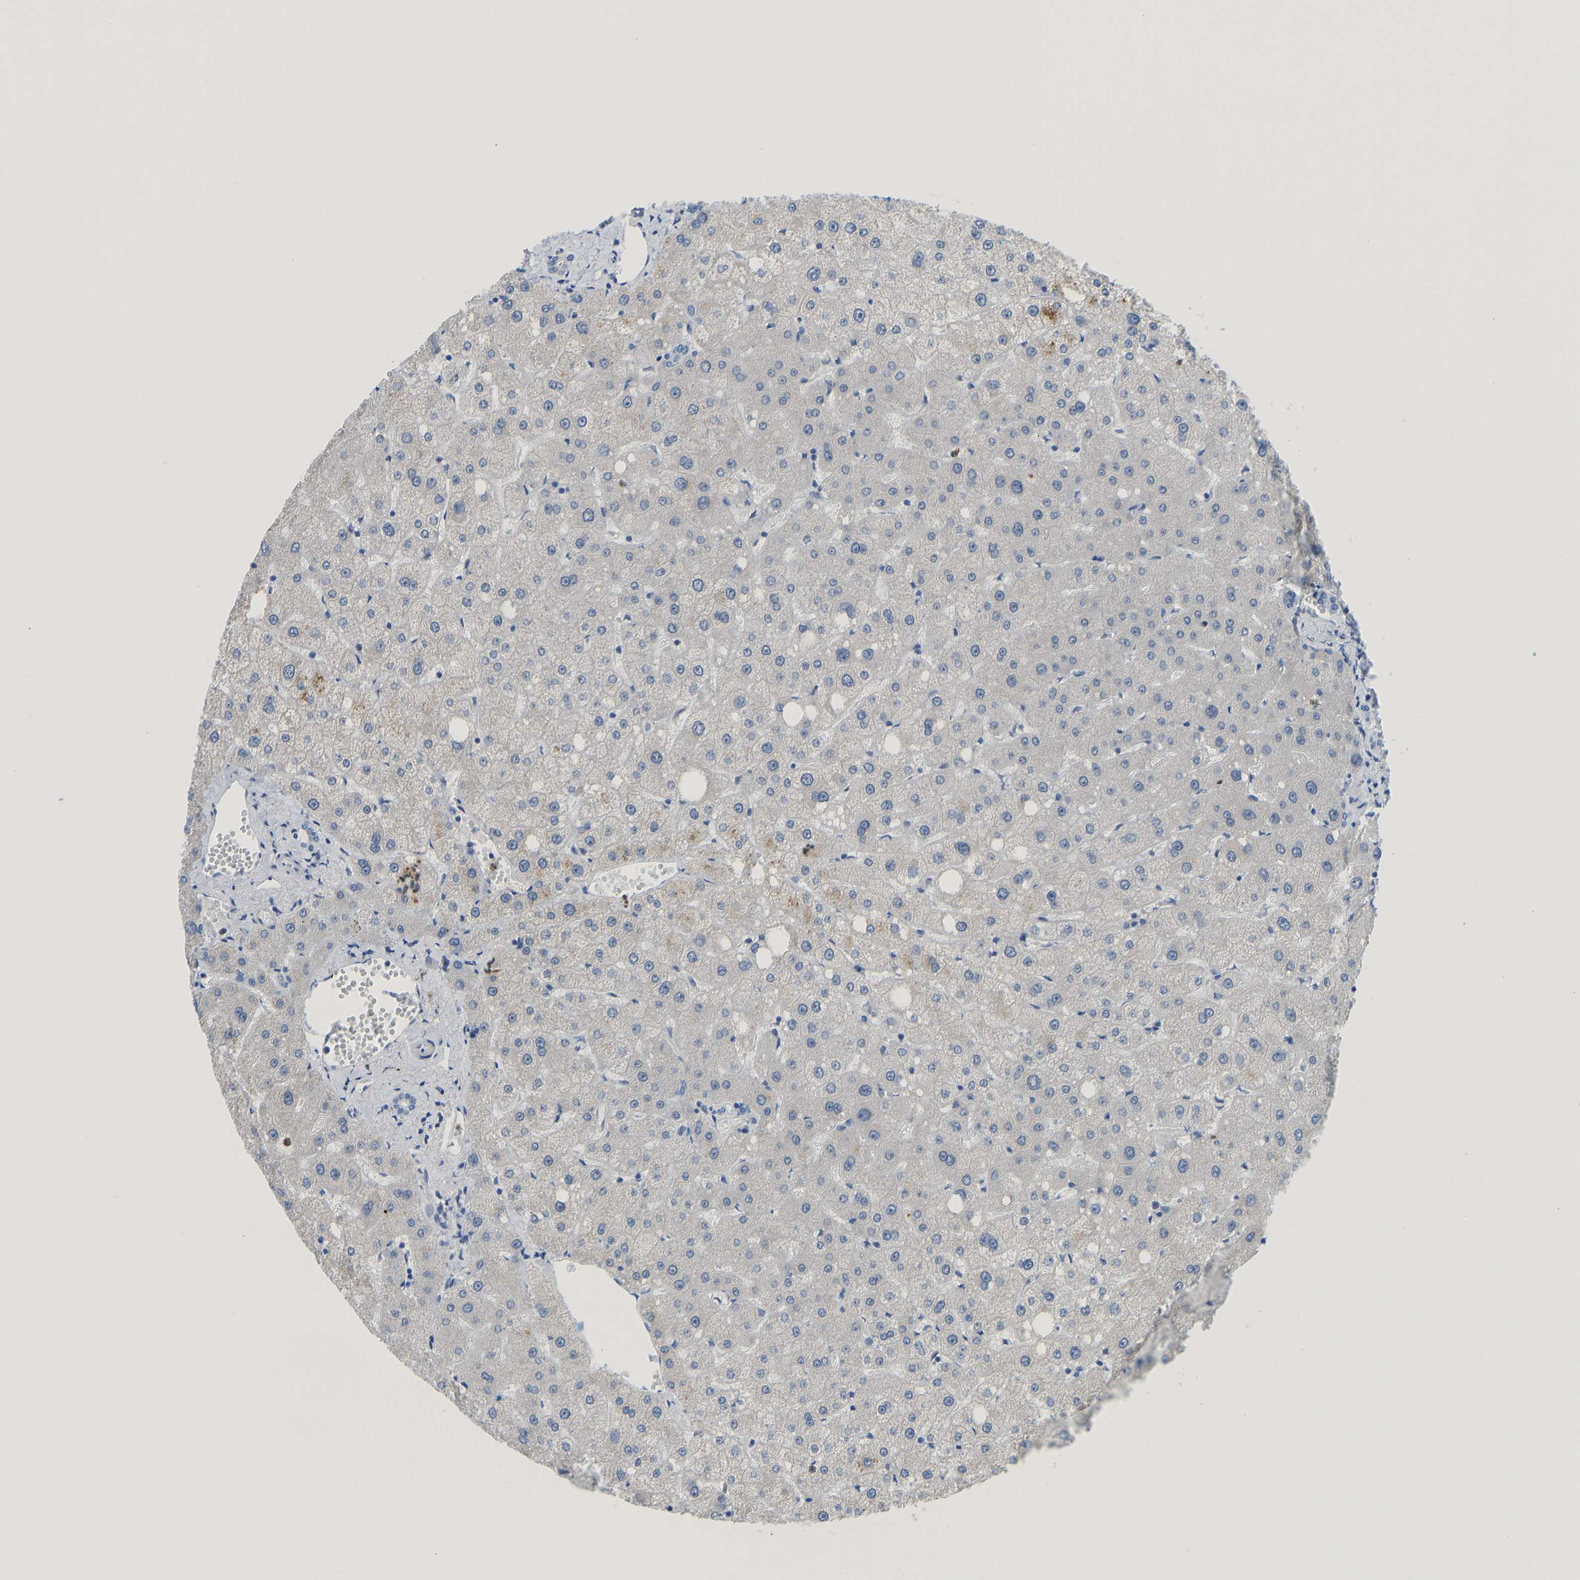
{"staining": {"intensity": "negative", "quantity": "none", "location": "none"}, "tissue": "liver", "cell_type": "Cholangiocytes", "image_type": "normal", "snomed": [{"axis": "morphology", "description": "Normal tissue, NOS"}, {"axis": "topography", "description": "Liver"}], "caption": "Immunohistochemistry (IHC) of normal human liver shows no positivity in cholangiocytes. (Brightfield microscopy of DAB (3,3'-diaminobenzidine) immunohistochemistry at high magnification).", "gene": "TXNDC2", "patient": {"sex": "male", "age": 73}}